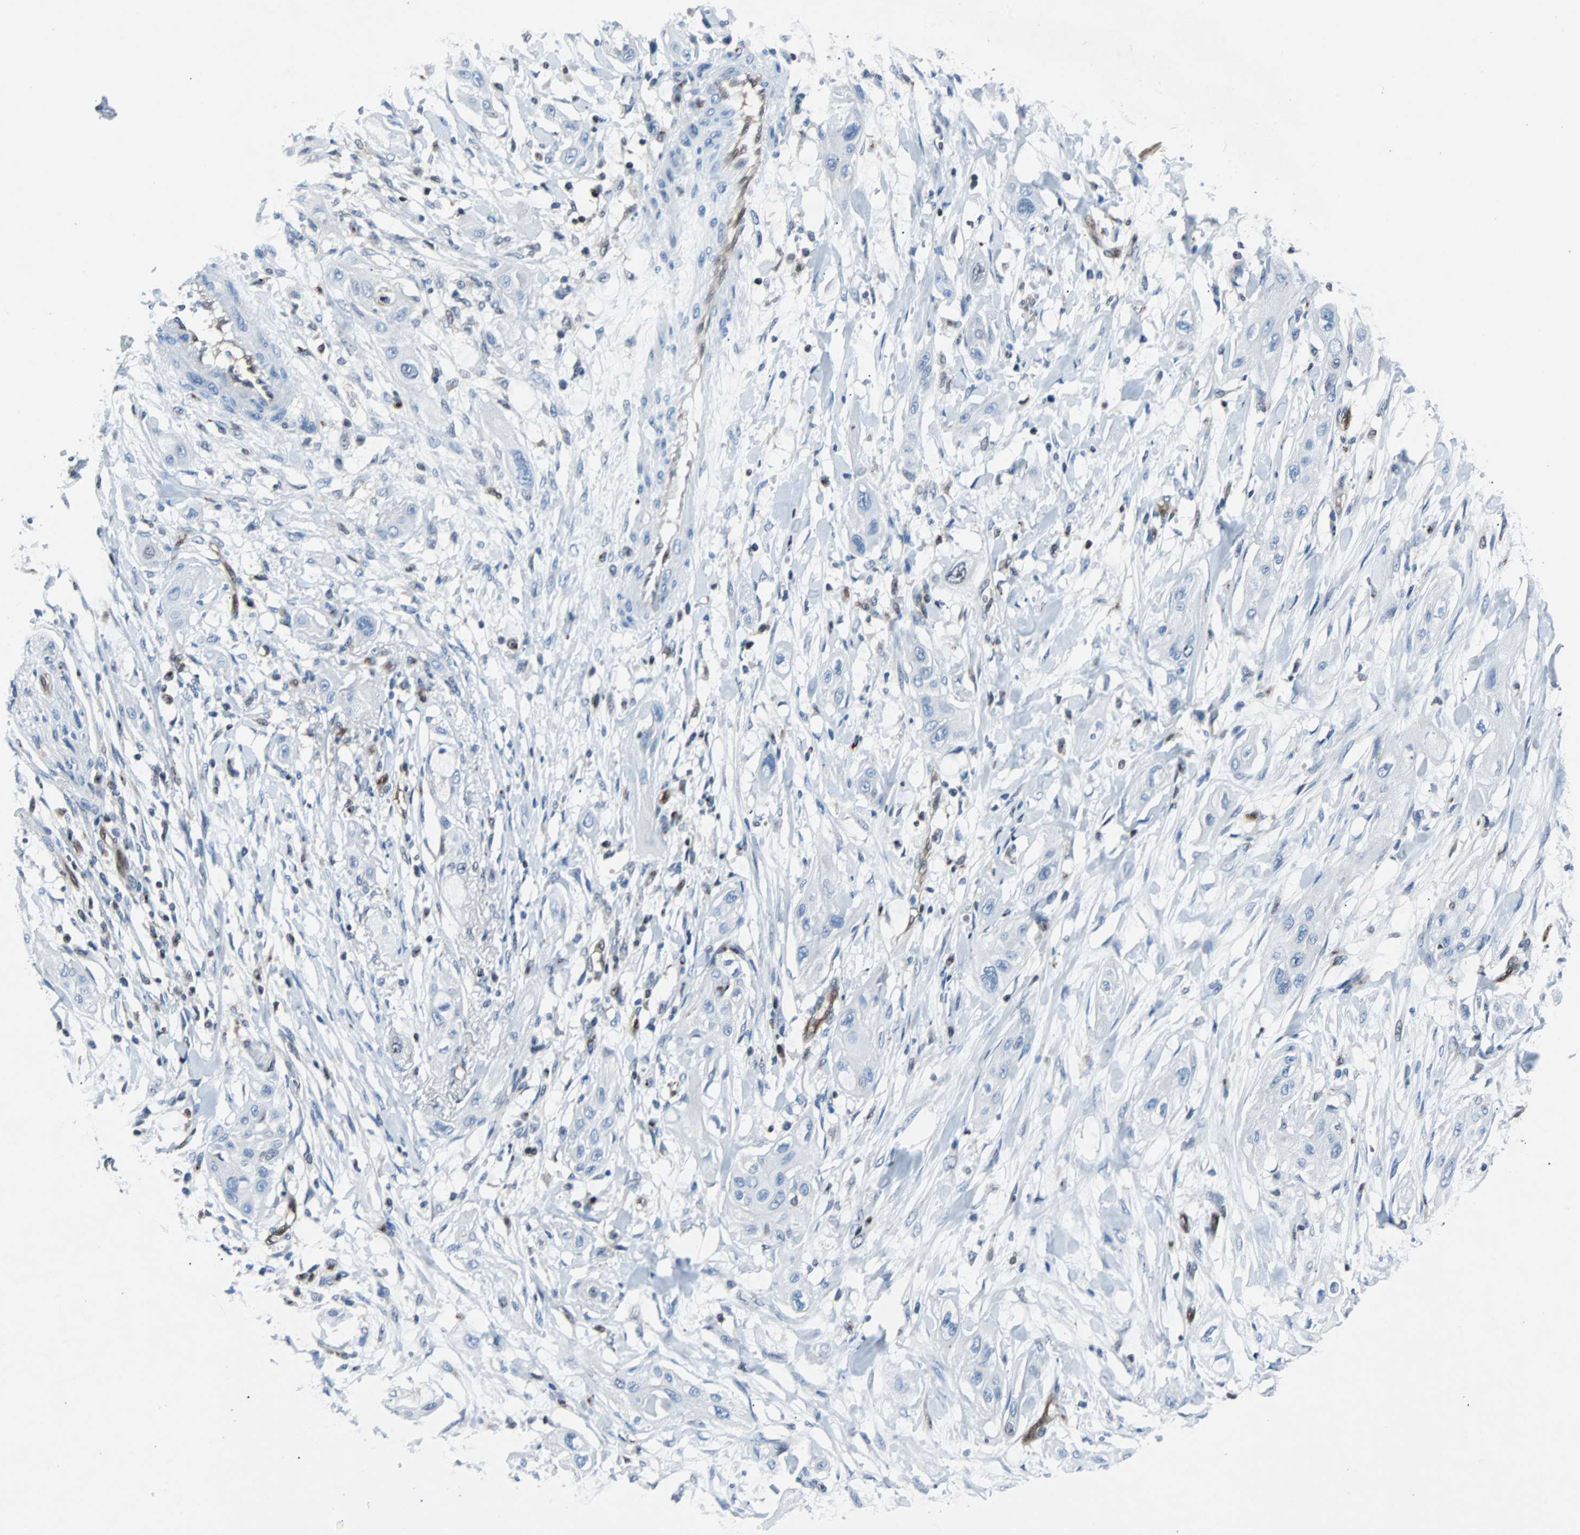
{"staining": {"intensity": "negative", "quantity": "none", "location": "none"}, "tissue": "lung cancer", "cell_type": "Tumor cells", "image_type": "cancer", "snomed": [{"axis": "morphology", "description": "Squamous cell carcinoma, NOS"}, {"axis": "topography", "description": "Lung"}], "caption": "Immunohistochemical staining of human squamous cell carcinoma (lung) exhibits no significant positivity in tumor cells. (DAB immunohistochemistry (IHC) with hematoxylin counter stain).", "gene": "MAP2K6", "patient": {"sex": "female", "age": 47}}